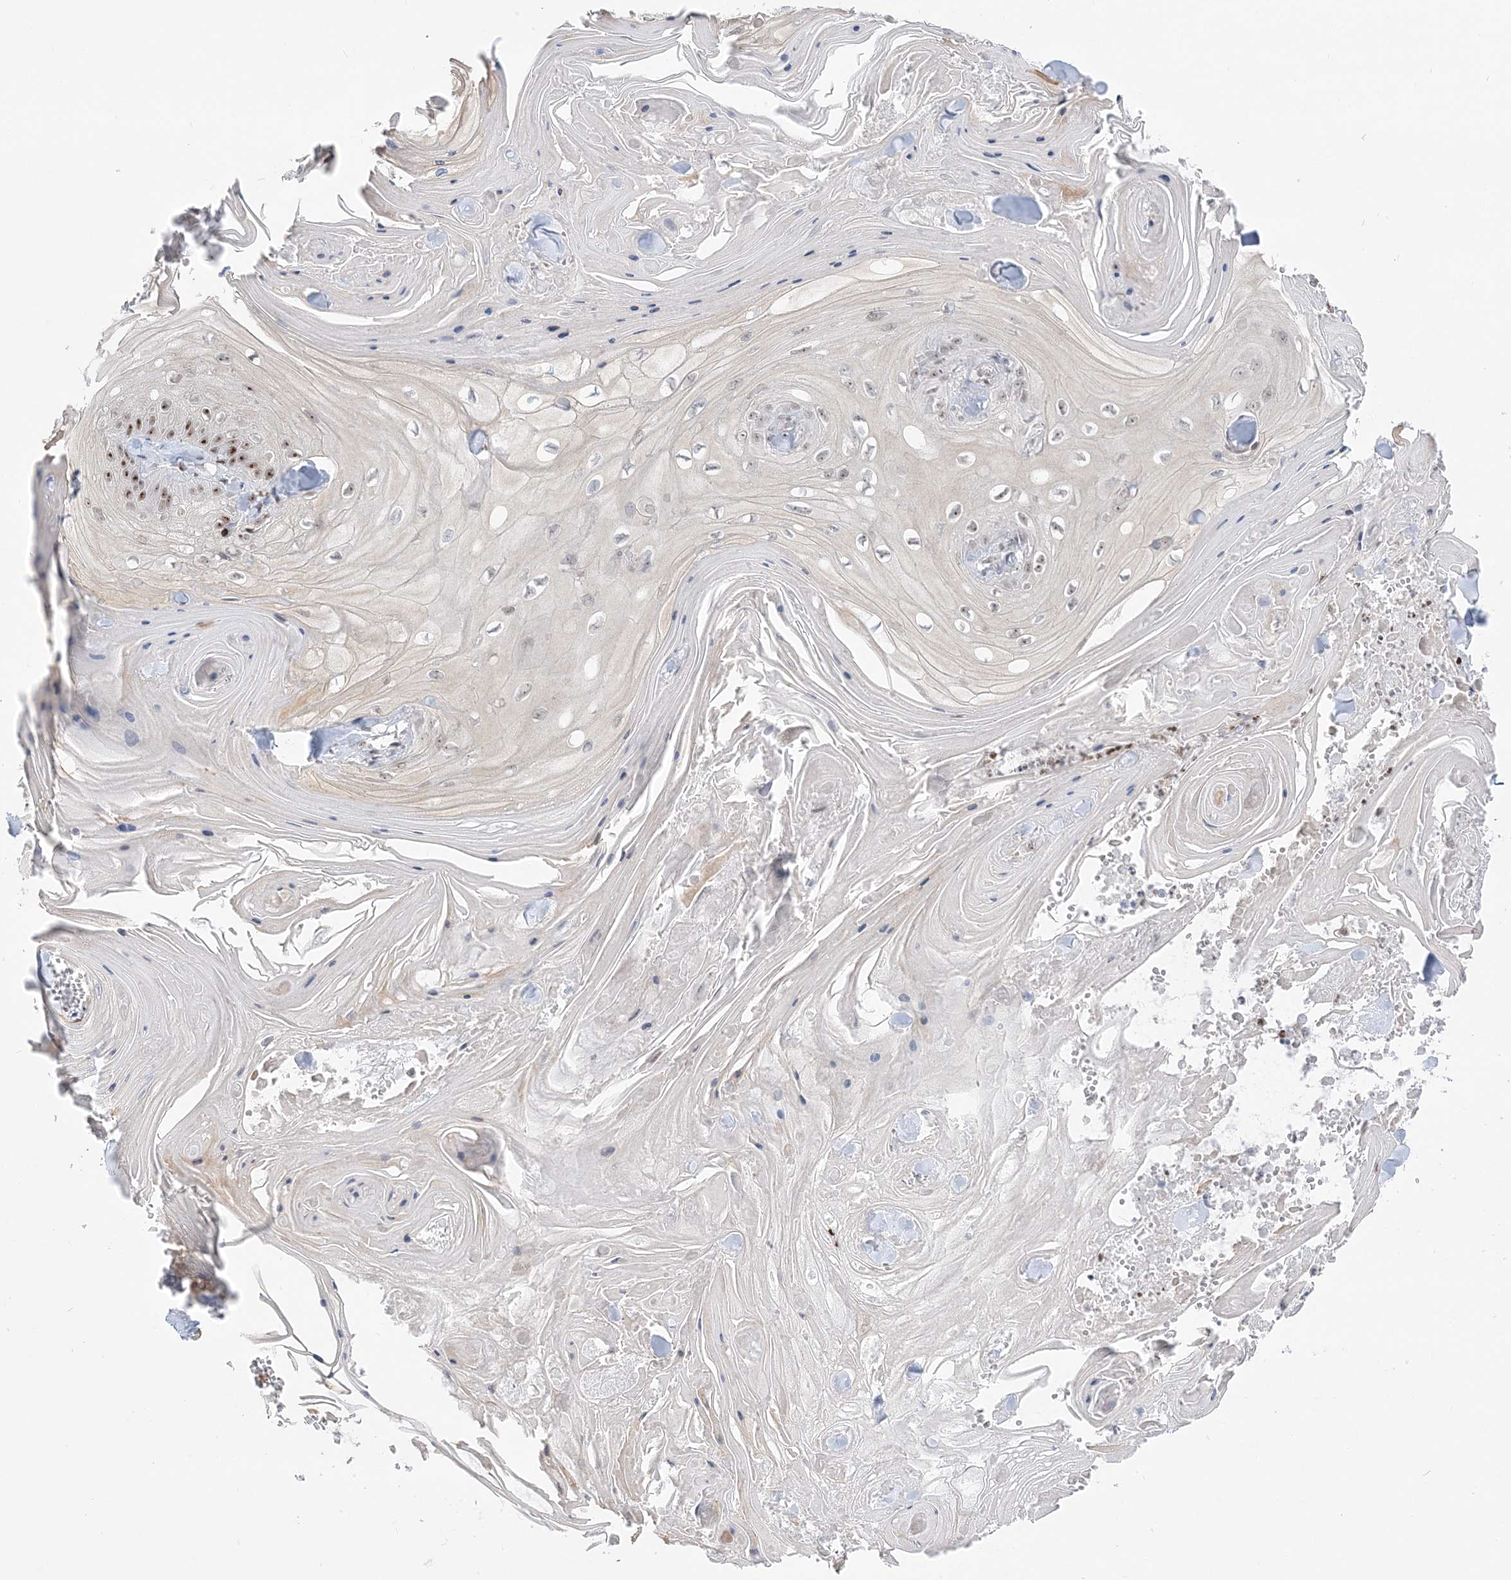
{"staining": {"intensity": "strong", "quantity": ">75%", "location": "nuclear"}, "tissue": "skin cancer", "cell_type": "Tumor cells", "image_type": "cancer", "snomed": [{"axis": "morphology", "description": "Squamous cell carcinoma, NOS"}, {"axis": "topography", "description": "Skin"}], "caption": "Human squamous cell carcinoma (skin) stained with a brown dye exhibits strong nuclear positive positivity in about >75% of tumor cells.", "gene": "DDX21", "patient": {"sex": "male", "age": 74}}